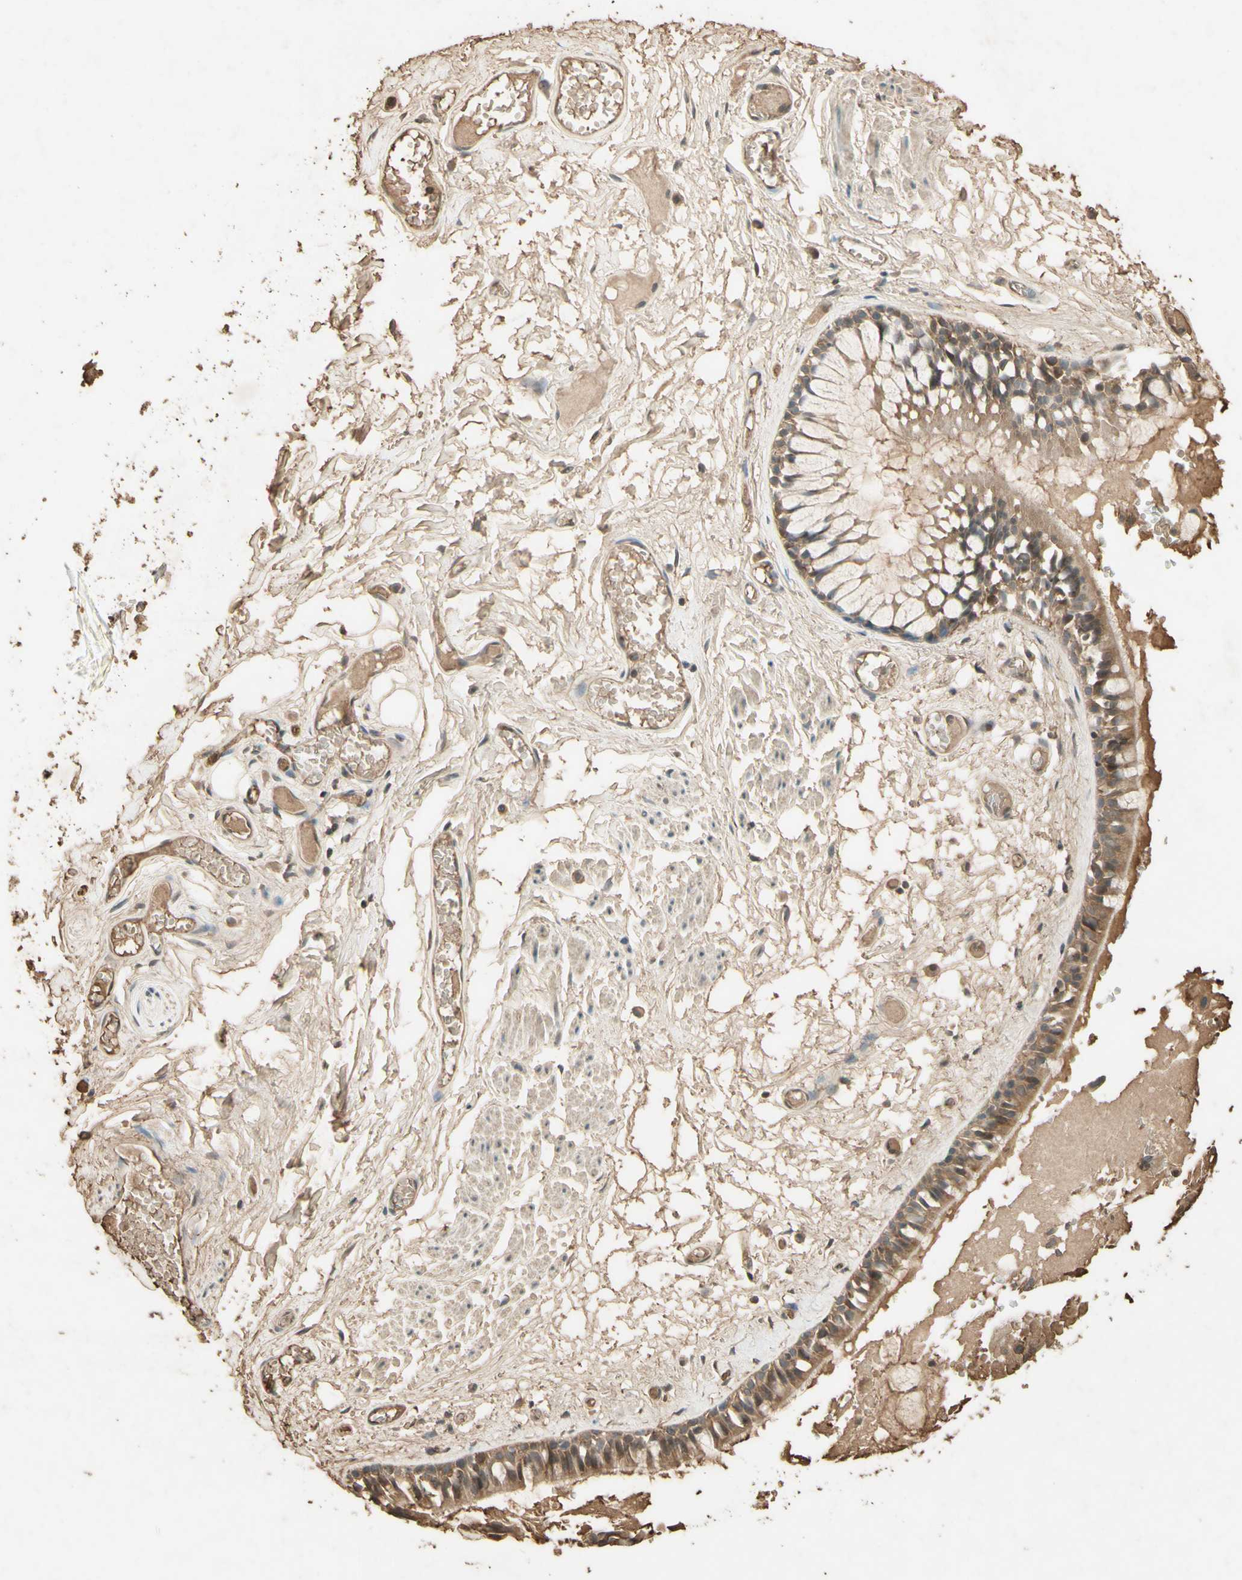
{"staining": {"intensity": "moderate", "quantity": ">75%", "location": "cytoplasmic/membranous"}, "tissue": "bronchus", "cell_type": "Respiratory epithelial cells", "image_type": "normal", "snomed": [{"axis": "morphology", "description": "Normal tissue, NOS"}, {"axis": "morphology", "description": "Inflammation, NOS"}, {"axis": "topography", "description": "Cartilage tissue"}, {"axis": "topography", "description": "Lung"}], "caption": "Moderate cytoplasmic/membranous staining is present in about >75% of respiratory epithelial cells in normal bronchus.", "gene": "SMAD9", "patient": {"sex": "male", "age": 71}}